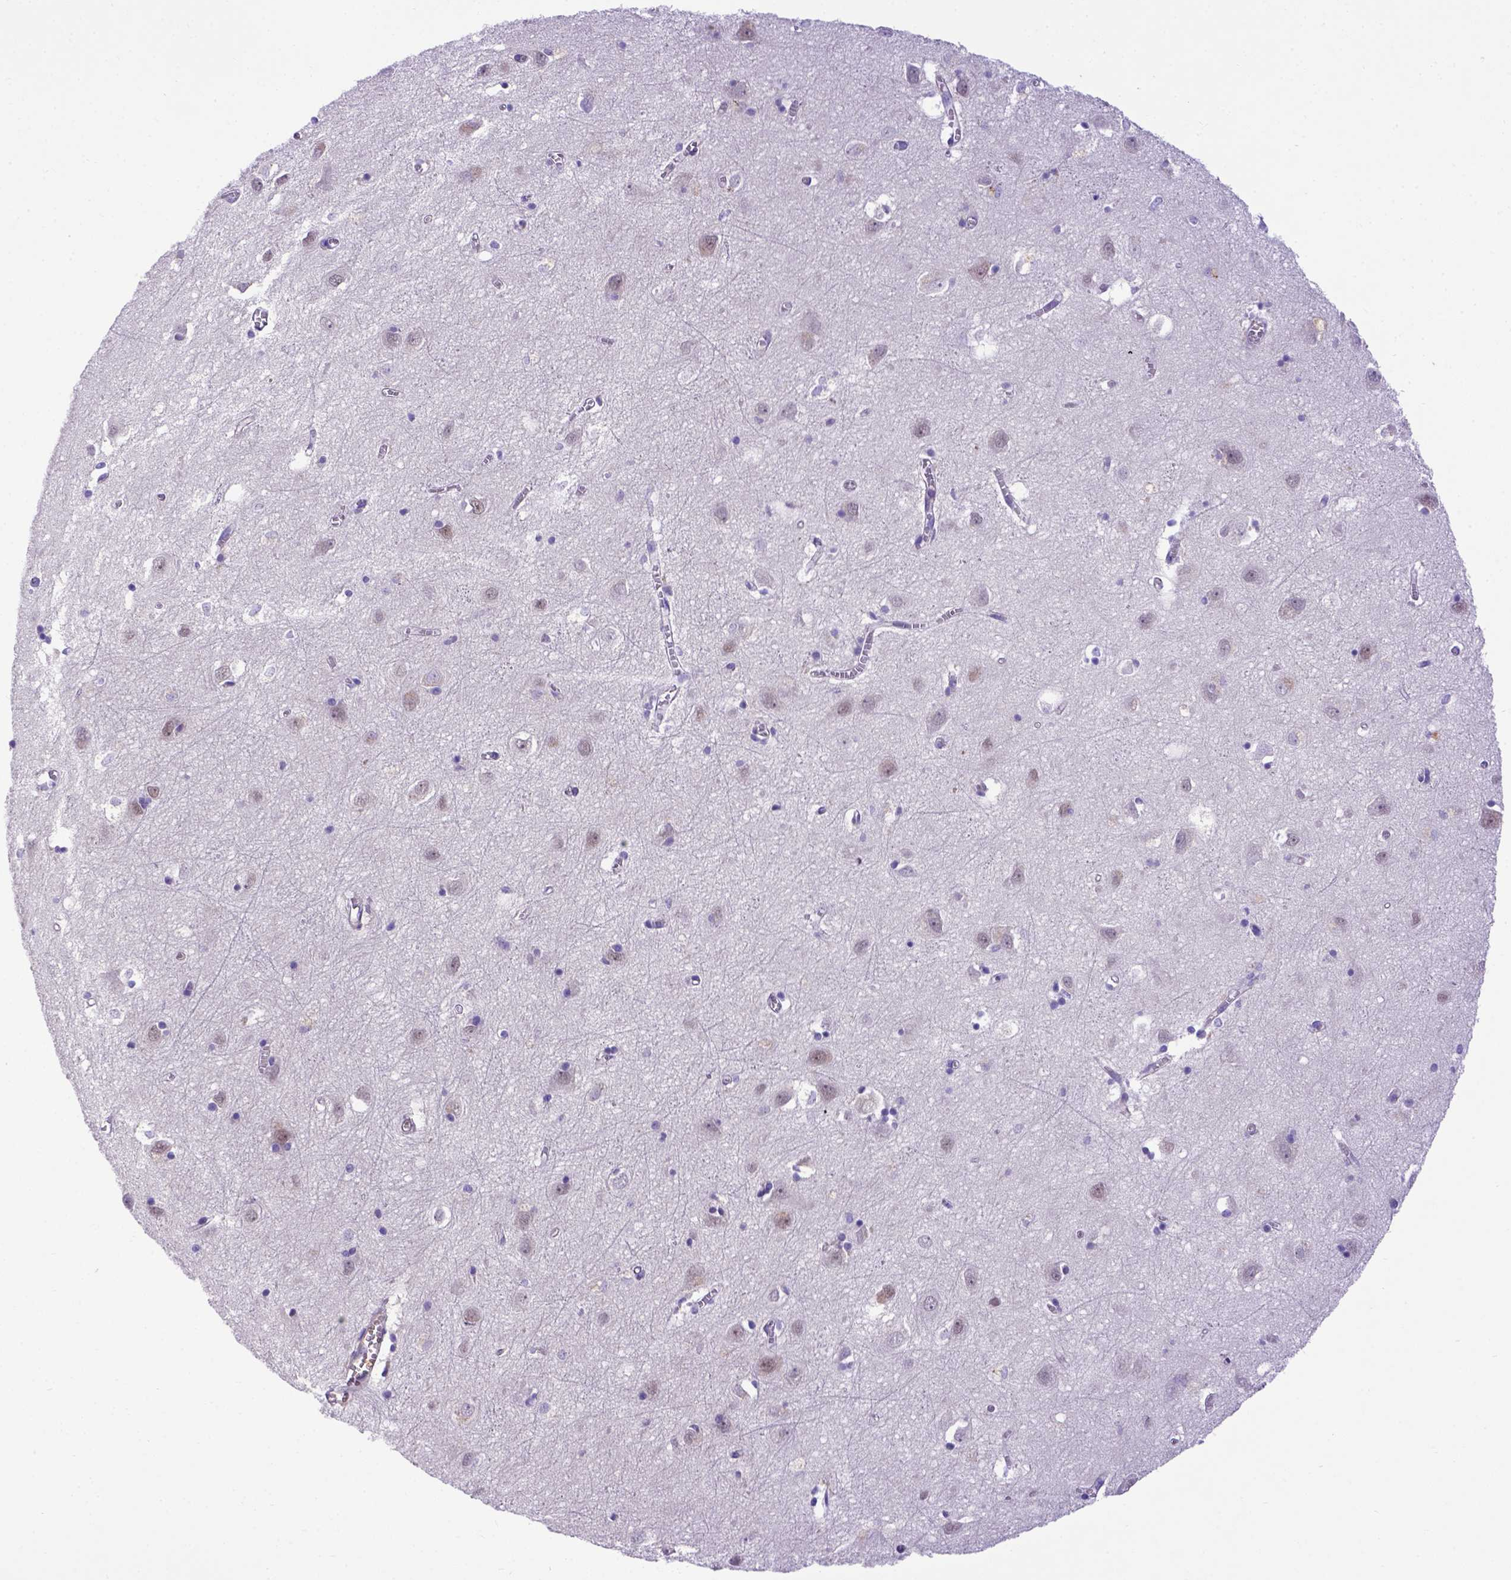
{"staining": {"intensity": "negative", "quantity": "none", "location": "none"}, "tissue": "cerebral cortex", "cell_type": "Endothelial cells", "image_type": "normal", "snomed": [{"axis": "morphology", "description": "Normal tissue, NOS"}, {"axis": "topography", "description": "Cerebral cortex"}], "caption": "High power microscopy image of an immunohistochemistry micrograph of unremarkable cerebral cortex, revealing no significant expression in endothelial cells.", "gene": "CFAP300", "patient": {"sex": "male", "age": 70}}